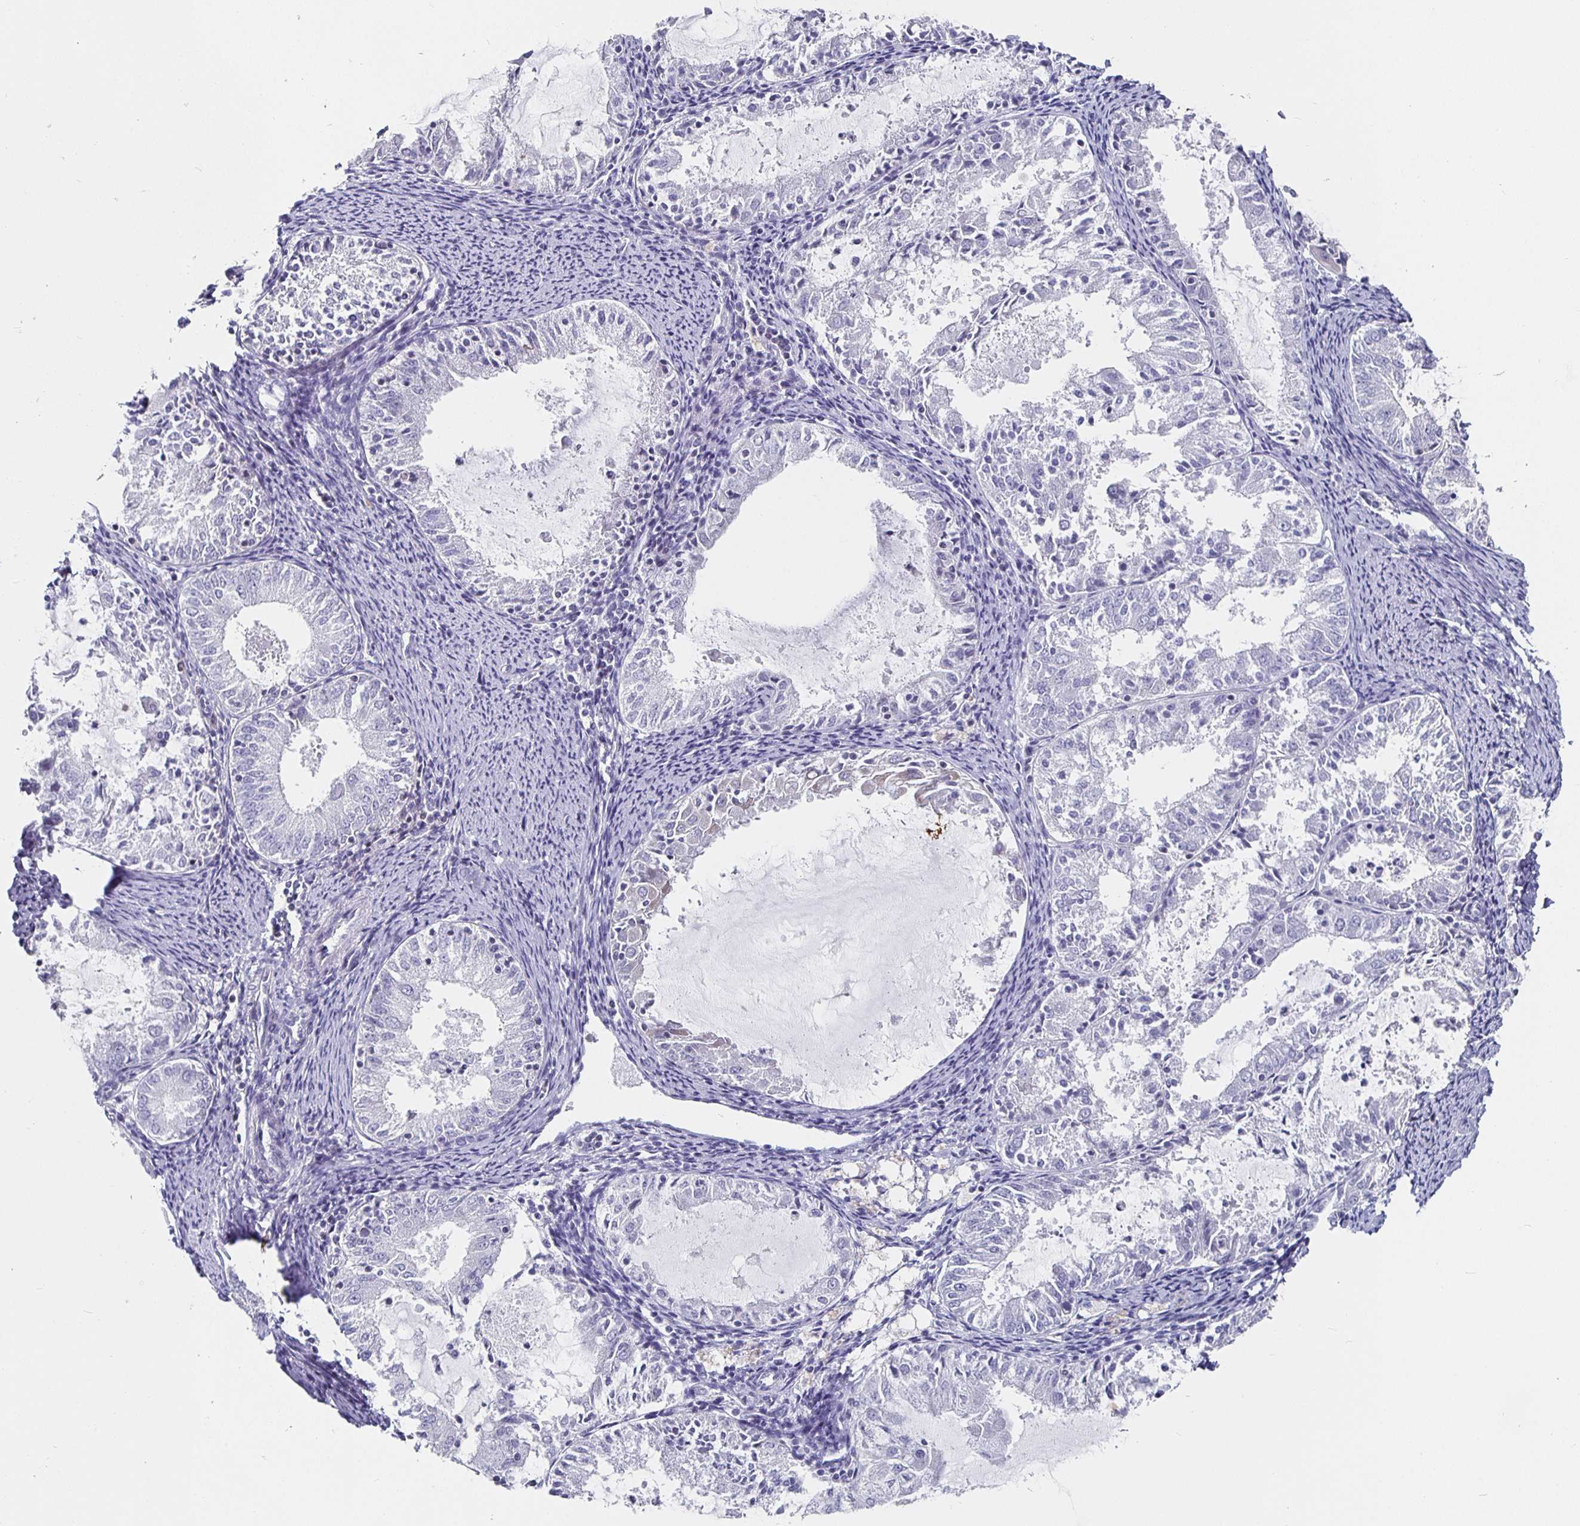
{"staining": {"intensity": "negative", "quantity": "none", "location": "none"}, "tissue": "endometrial cancer", "cell_type": "Tumor cells", "image_type": "cancer", "snomed": [{"axis": "morphology", "description": "Adenocarcinoma, NOS"}, {"axis": "topography", "description": "Endometrium"}], "caption": "Immunohistochemistry (IHC) photomicrograph of neoplastic tissue: endometrial cancer (adenocarcinoma) stained with DAB reveals no significant protein positivity in tumor cells.", "gene": "RUNX2", "patient": {"sex": "female", "age": 57}}